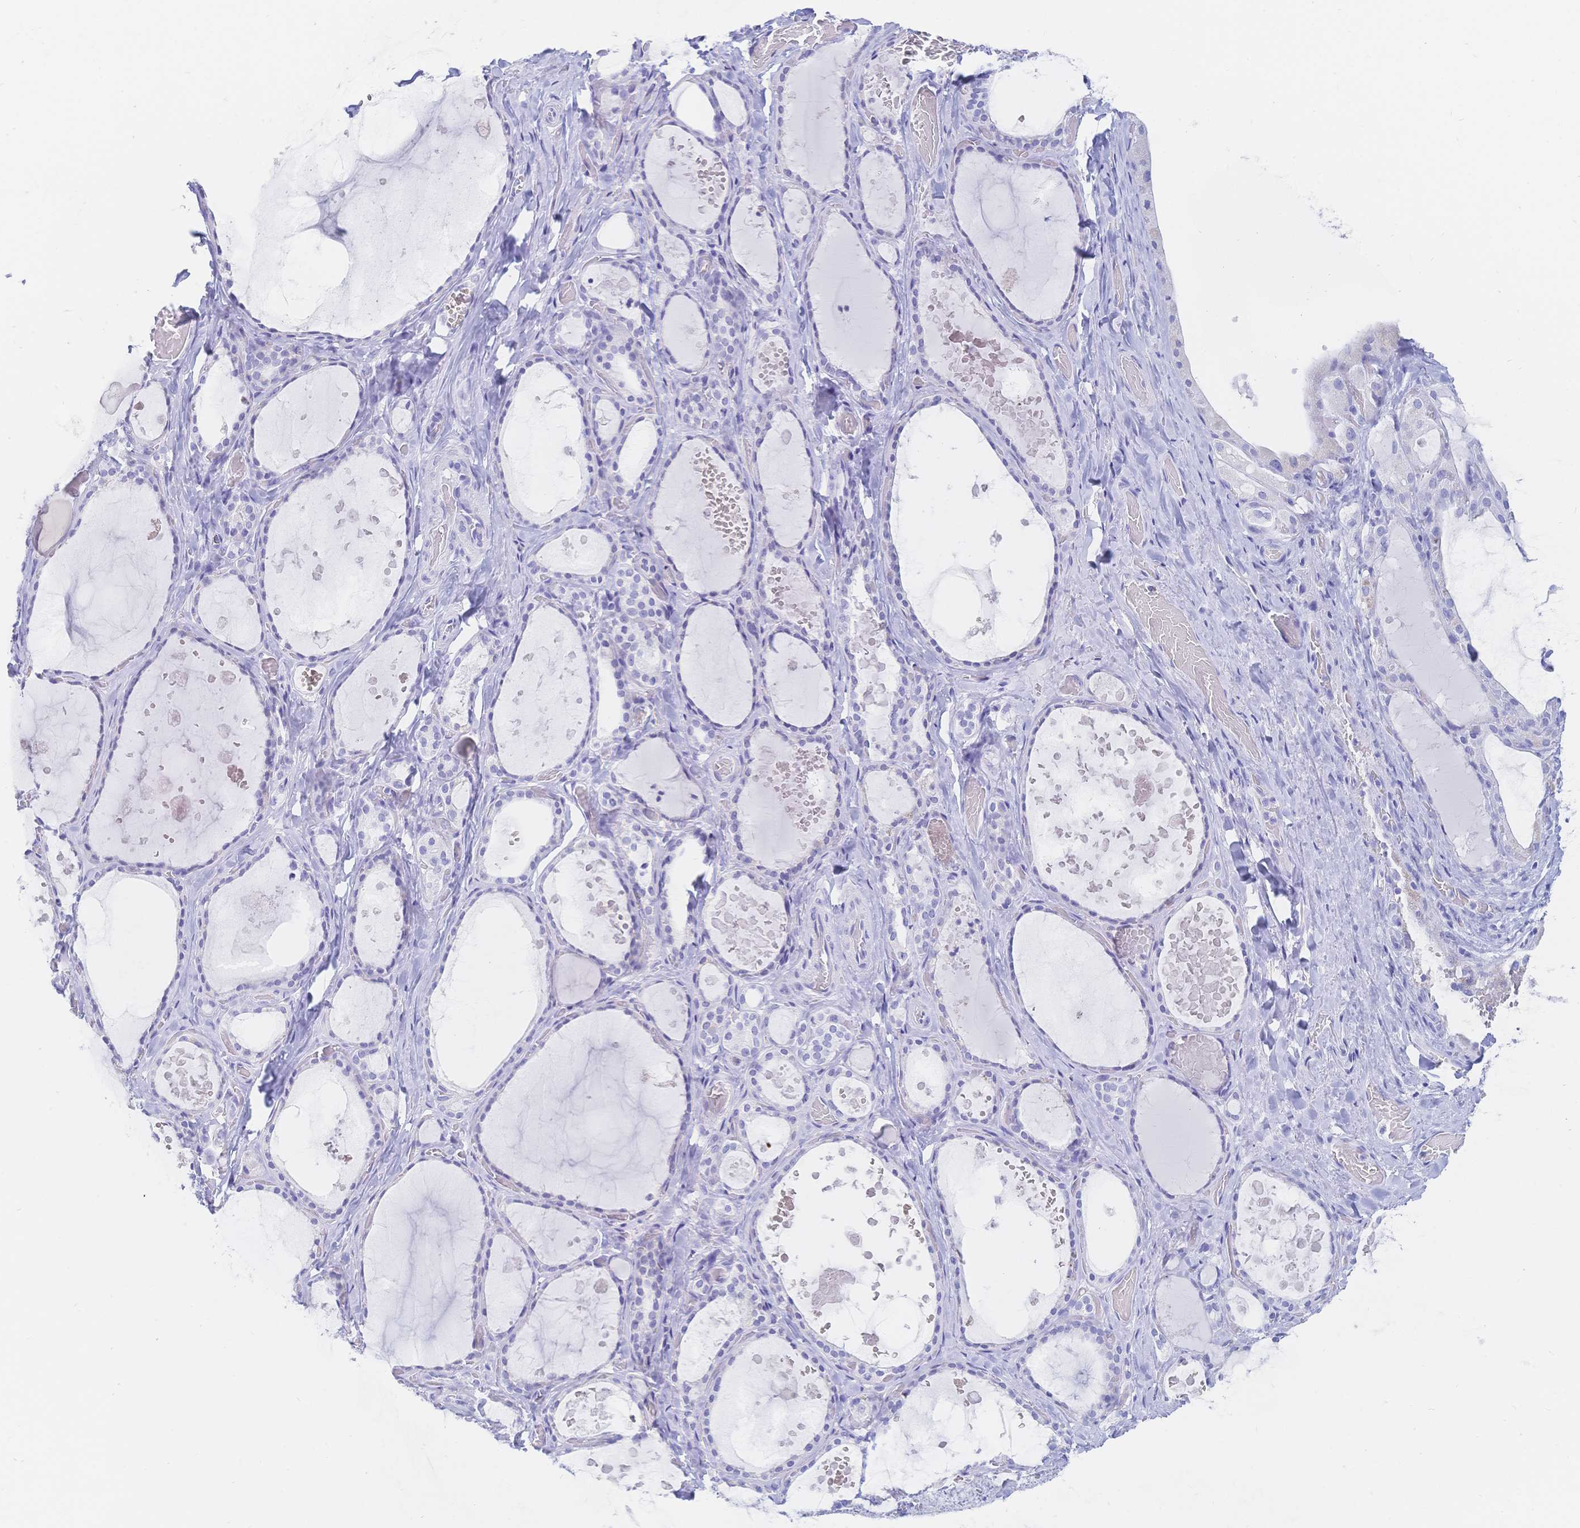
{"staining": {"intensity": "negative", "quantity": "none", "location": "none"}, "tissue": "thyroid gland", "cell_type": "Glandular cells", "image_type": "normal", "snomed": [{"axis": "morphology", "description": "Normal tissue, NOS"}, {"axis": "topography", "description": "Thyroid gland"}], "caption": "Immunohistochemistry micrograph of unremarkable thyroid gland: human thyroid gland stained with DAB (3,3'-diaminobenzidine) exhibits no significant protein positivity in glandular cells. (Brightfield microscopy of DAB IHC at high magnification).", "gene": "MEP1B", "patient": {"sex": "female", "age": 56}}